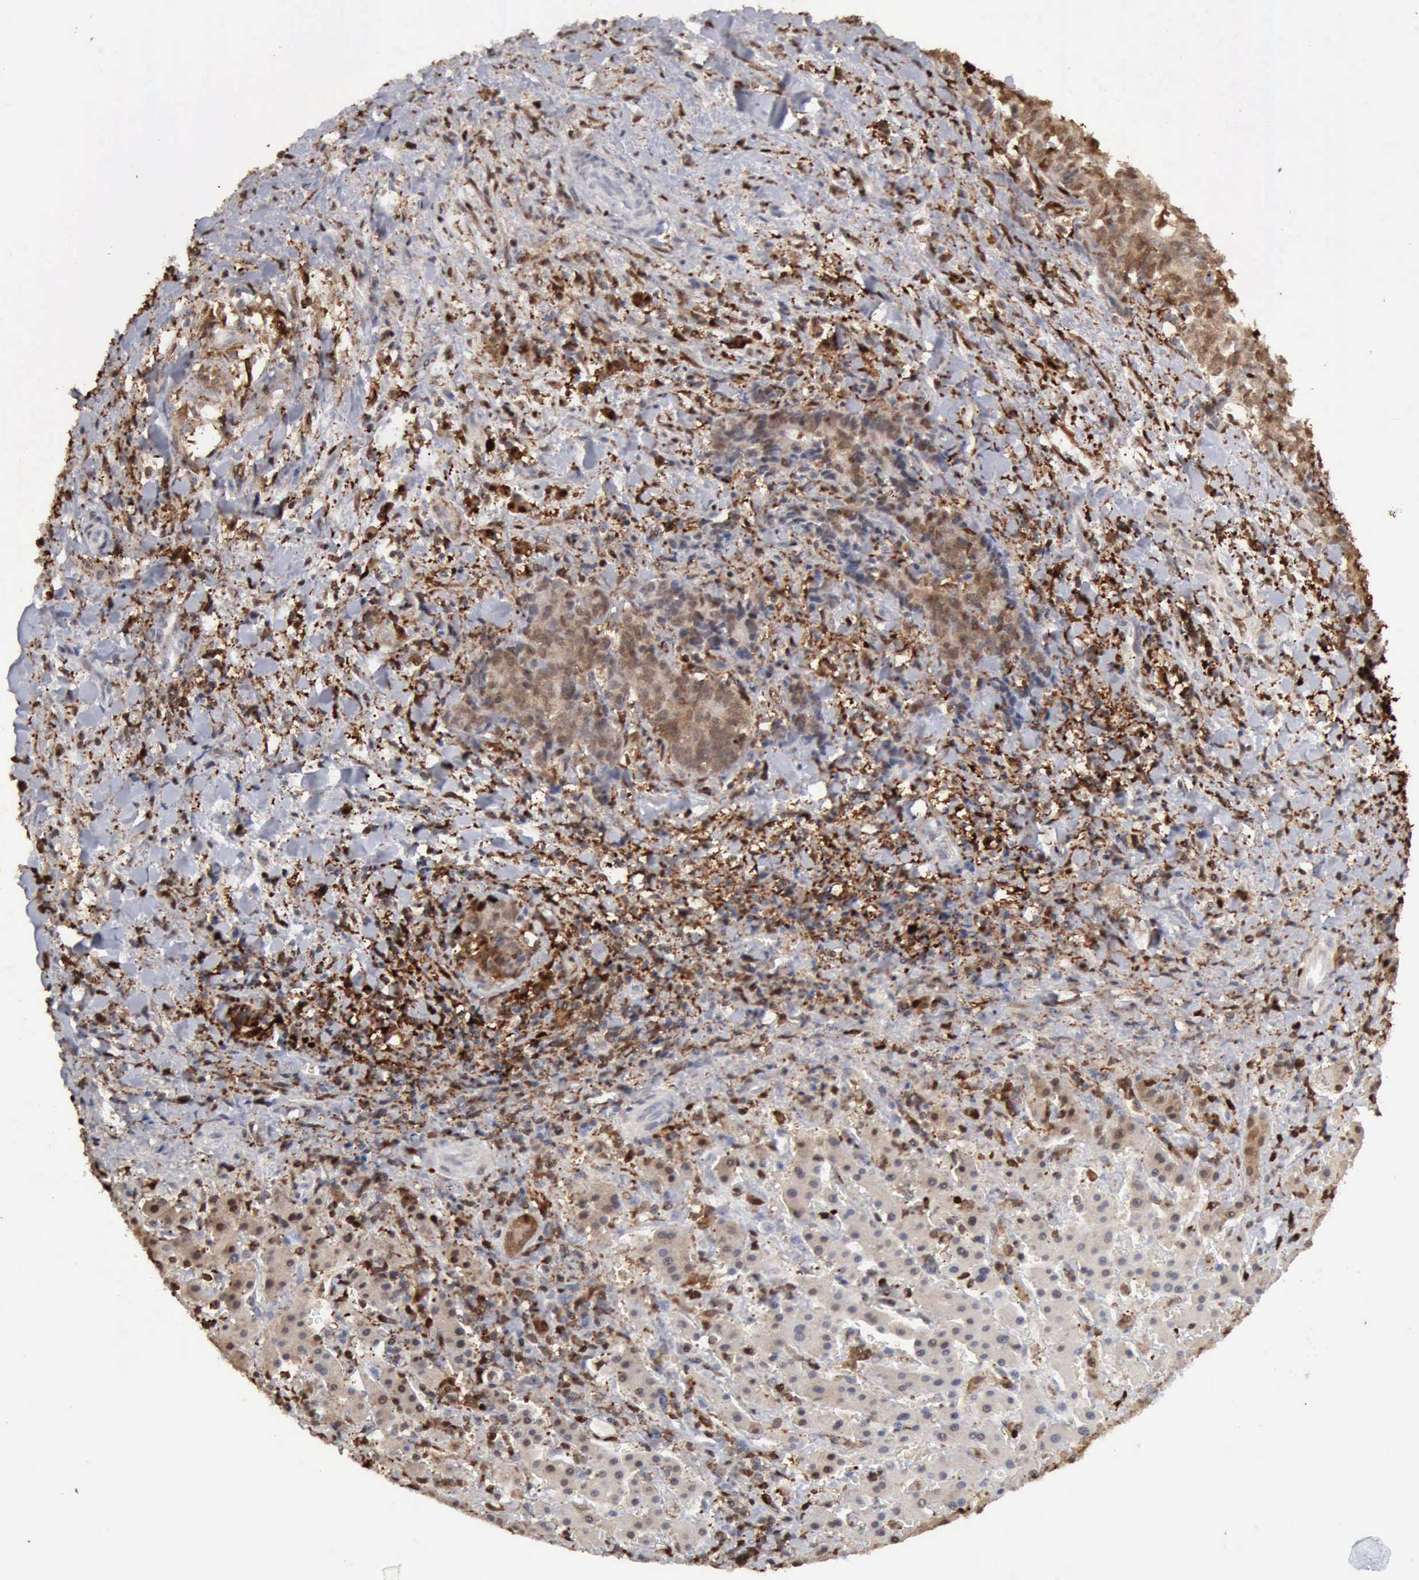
{"staining": {"intensity": "weak", "quantity": "25%-75%", "location": "cytoplasmic/membranous,nuclear"}, "tissue": "liver cancer", "cell_type": "Tumor cells", "image_type": "cancer", "snomed": [{"axis": "morphology", "description": "Cholangiocarcinoma"}, {"axis": "topography", "description": "Liver"}], "caption": "DAB (3,3'-diaminobenzidine) immunohistochemical staining of liver cancer (cholangiocarcinoma) exhibits weak cytoplasmic/membranous and nuclear protein staining in approximately 25%-75% of tumor cells.", "gene": "STAT1", "patient": {"sex": "male", "age": 57}}